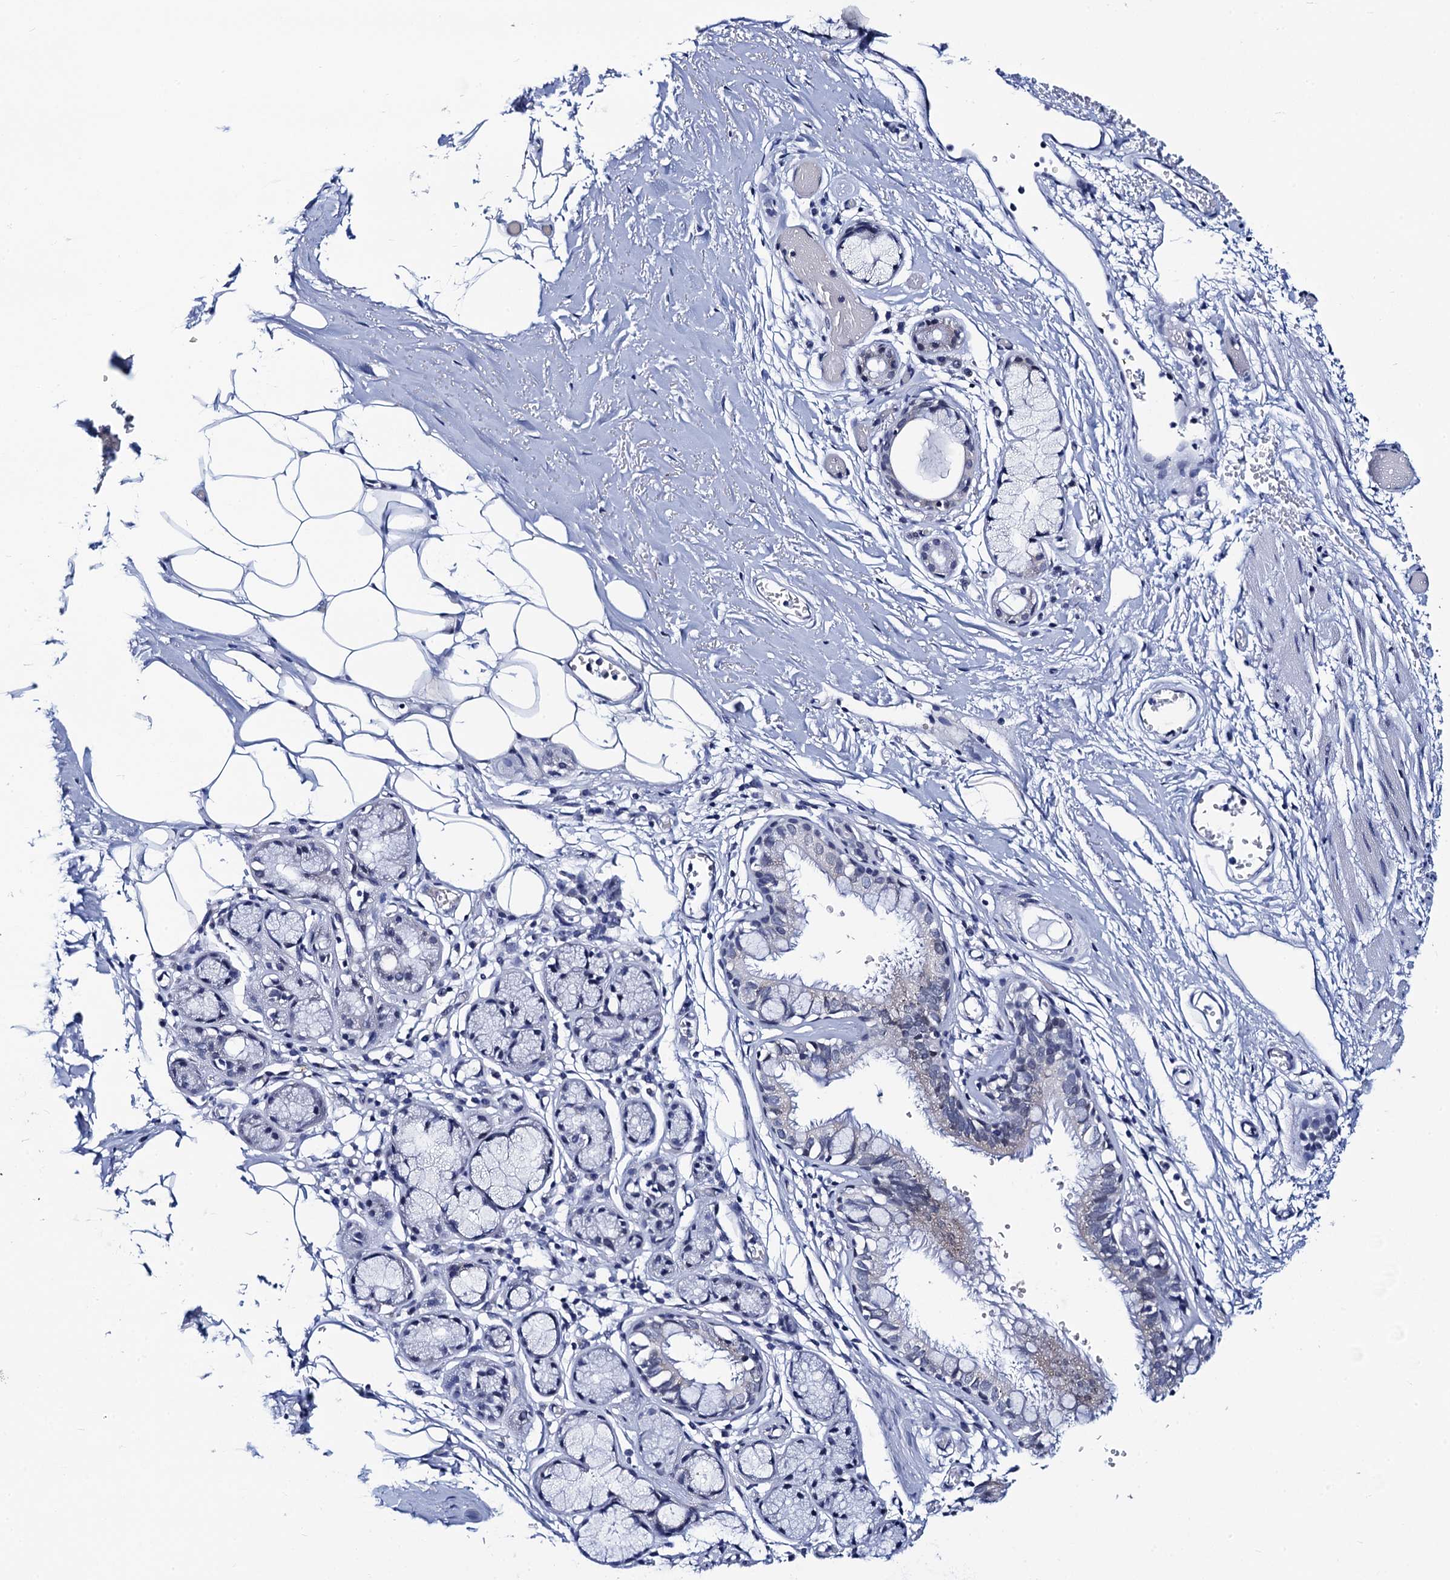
{"staining": {"intensity": "negative", "quantity": "none", "location": "none"}, "tissue": "bronchus", "cell_type": "Respiratory epithelial cells", "image_type": "normal", "snomed": [{"axis": "morphology", "description": "Normal tissue, NOS"}, {"axis": "topography", "description": "Bronchus"}, {"axis": "topography", "description": "Lung"}], "caption": "Respiratory epithelial cells show no significant staining in unremarkable bronchus. The staining is performed using DAB brown chromogen with nuclei counter-stained in using hematoxylin.", "gene": "C16orf87", "patient": {"sex": "male", "age": 56}}